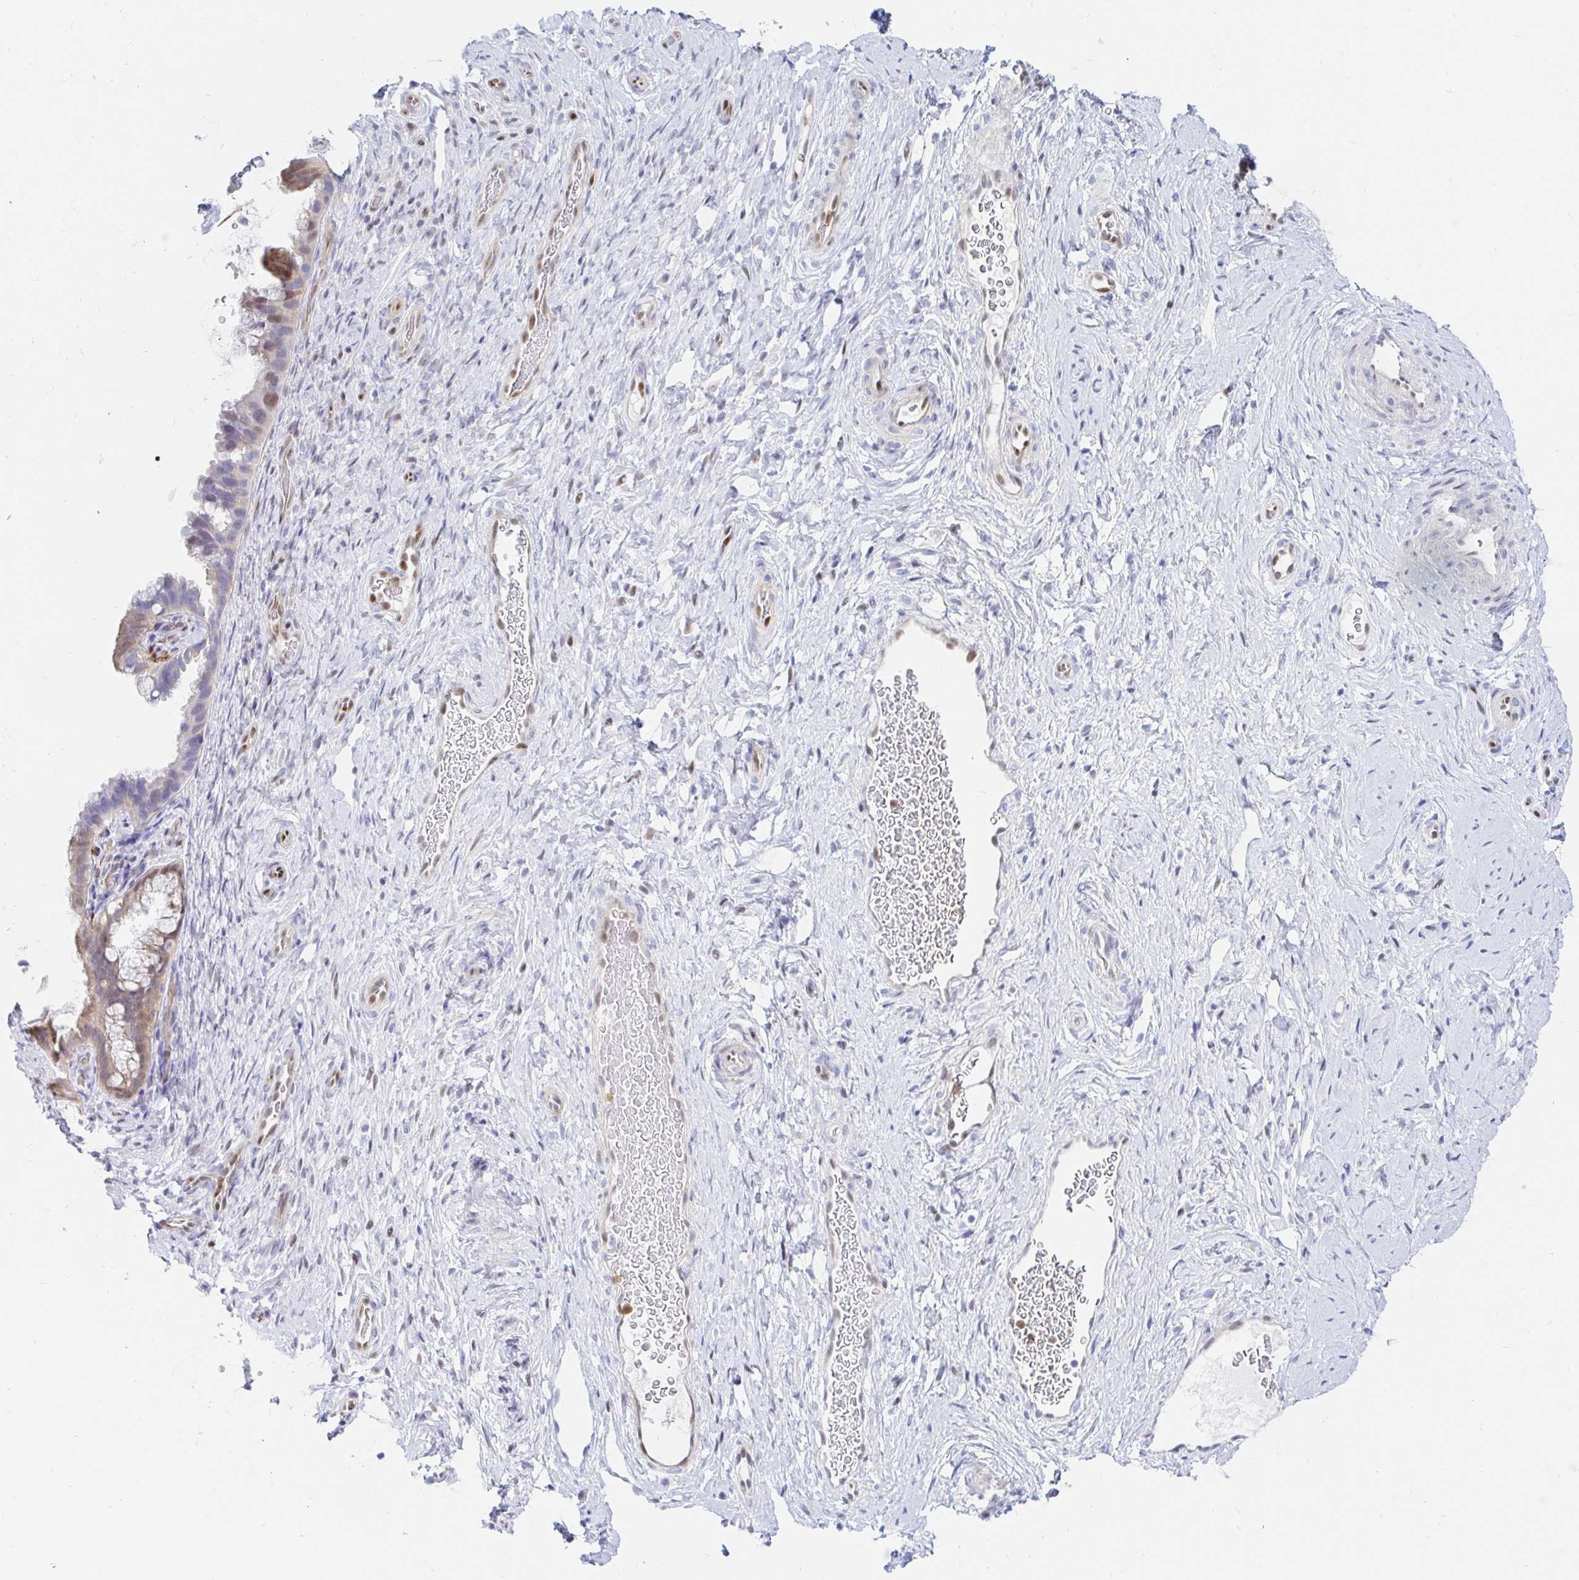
{"staining": {"intensity": "weak", "quantity": "<25%", "location": "cytoplasmic/membranous,nuclear"}, "tissue": "cervix", "cell_type": "Glandular cells", "image_type": "normal", "snomed": [{"axis": "morphology", "description": "Normal tissue, NOS"}, {"axis": "topography", "description": "Cervix"}], "caption": "Glandular cells show no significant positivity in normal cervix. Brightfield microscopy of immunohistochemistry stained with DAB (3,3'-diaminobenzidine) (brown) and hematoxylin (blue), captured at high magnification.", "gene": "HINFP", "patient": {"sex": "female", "age": 34}}